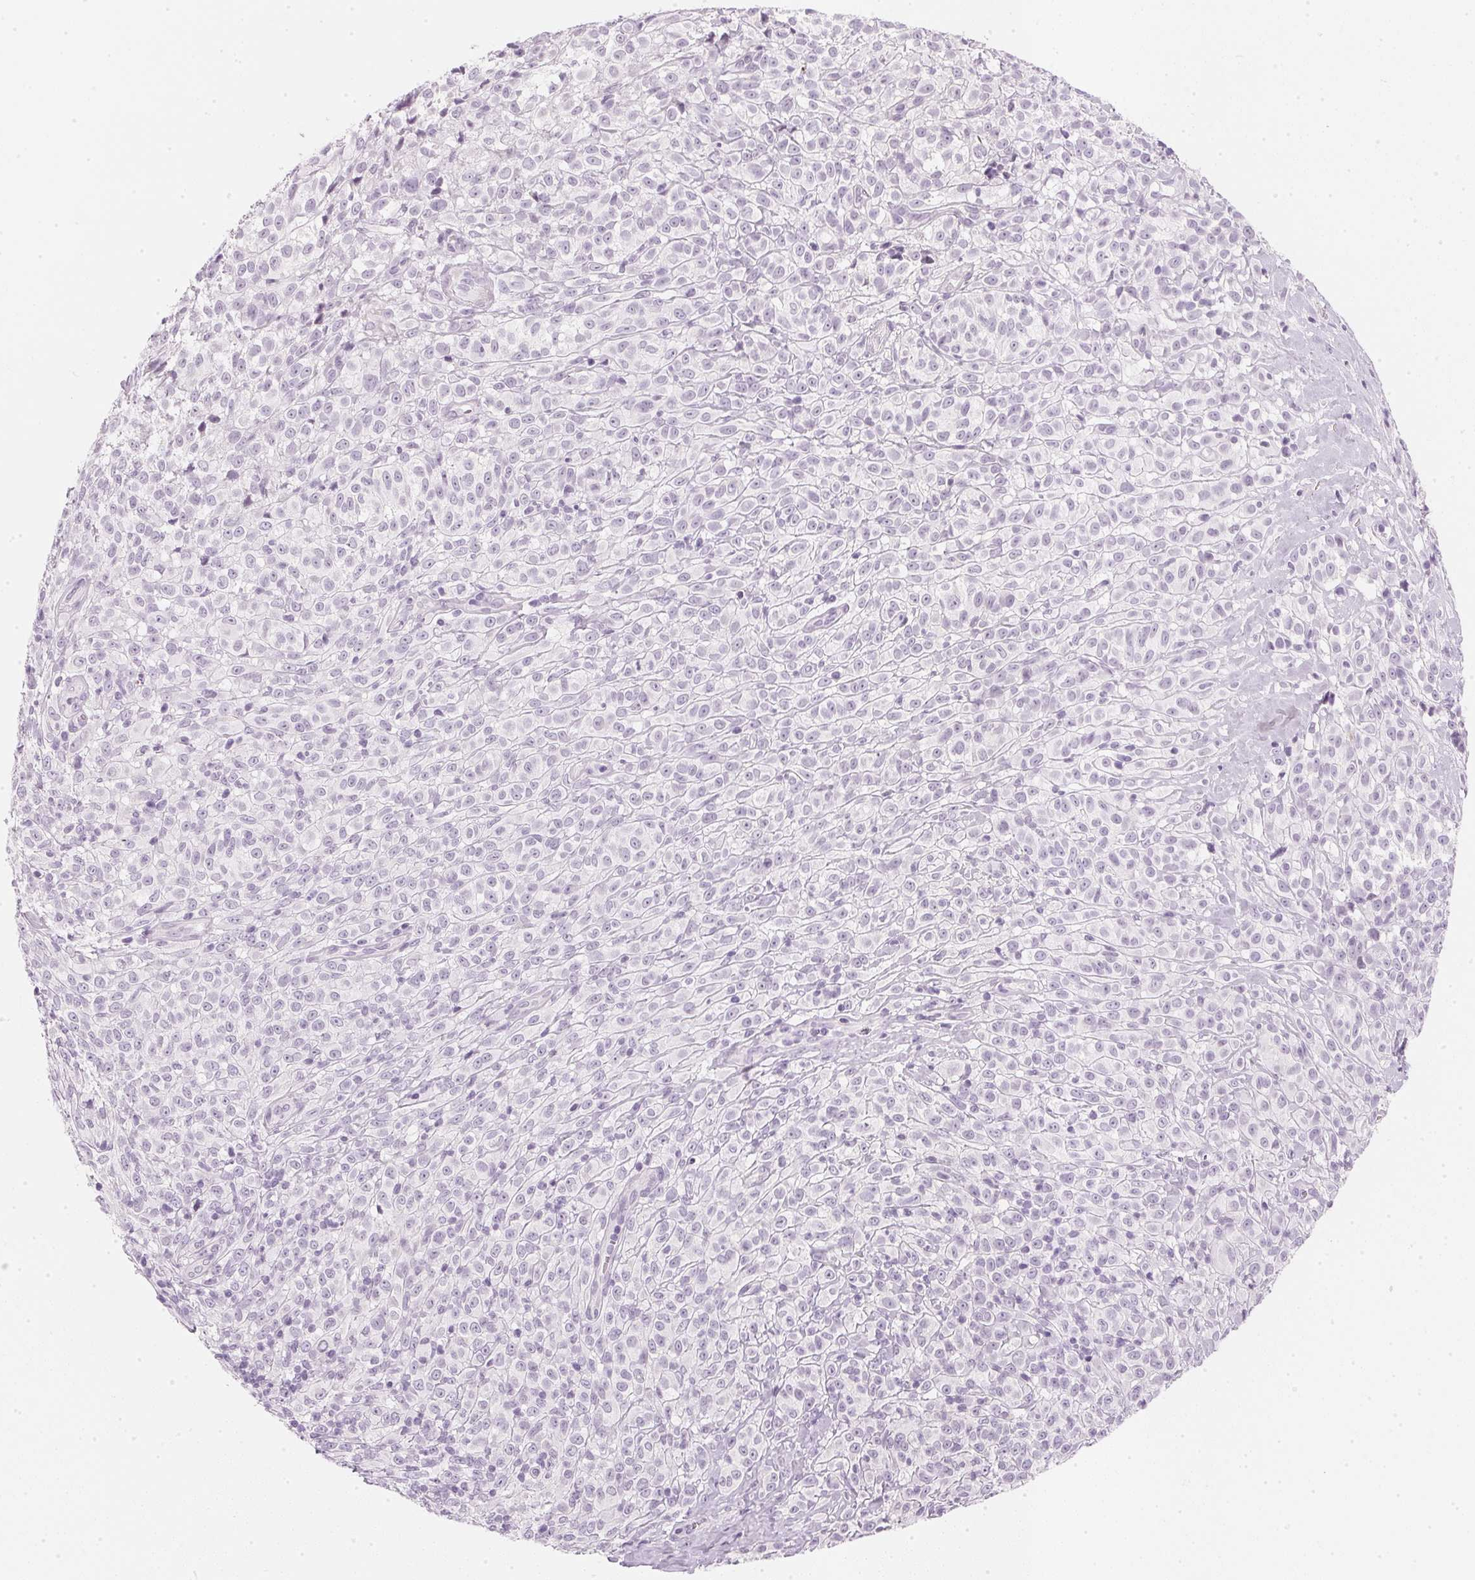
{"staining": {"intensity": "negative", "quantity": "none", "location": "none"}, "tissue": "melanoma", "cell_type": "Tumor cells", "image_type": "cancer", "snomed": [{"axis": "morphology", "description": "Malignant melanoma, NOS"}, {"axis": "topography", "description": "Skin"}], "caption": "DAB (3,3'-diaminobenzidine) immunohistochemical staining of melanoma displays no significant positivity in tumor cells. The staining was performed using DAB to visualize the protein expression in brown, while the nuclei were stained in blue with hematoxylin (Magnification: 20x).", "gene": "CHST4", "patient": {"sex": "male", "age": 85}}